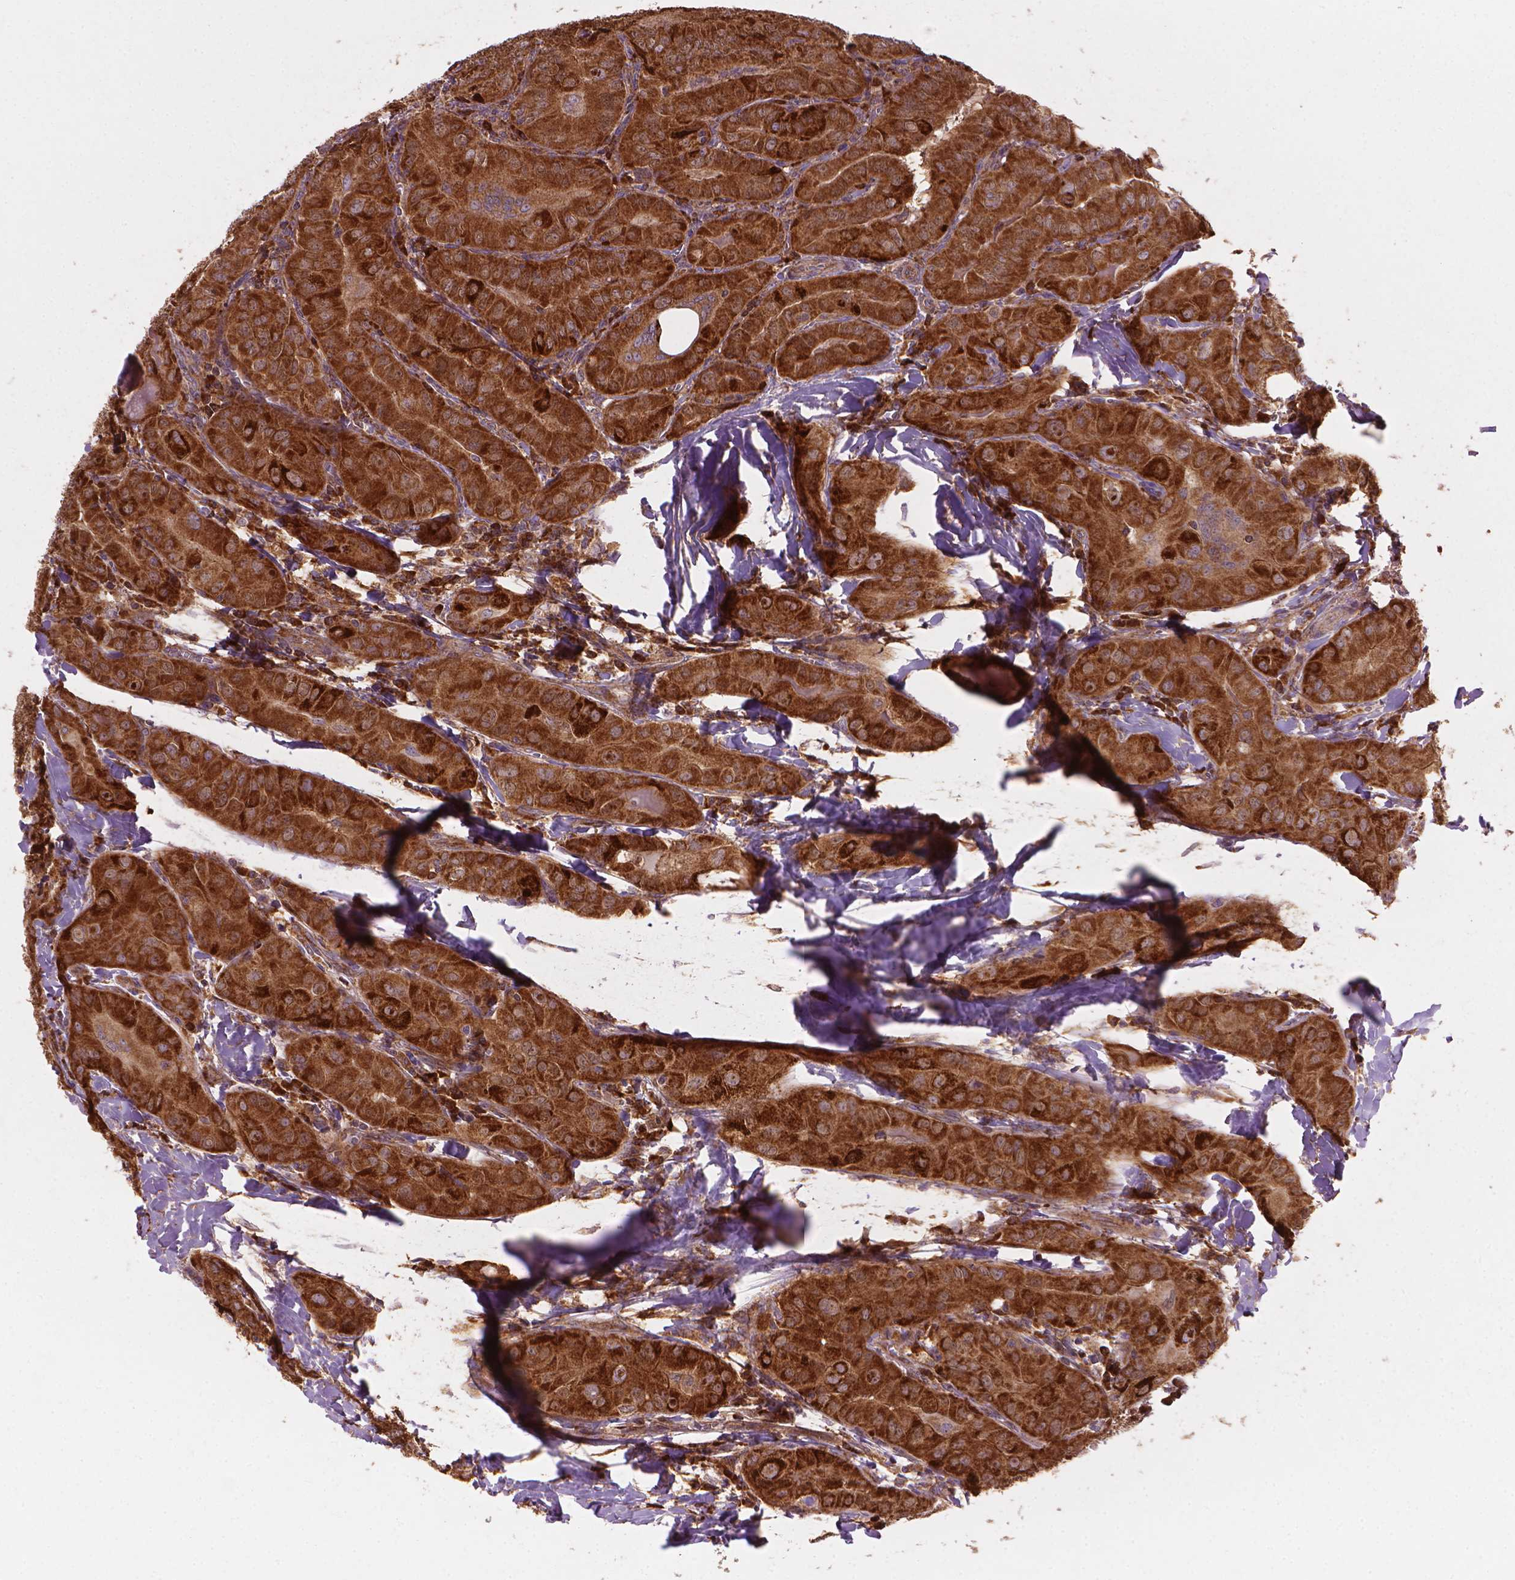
{"staining": {"intensity": "moderate", "quantity": ">75%", "location": "cytoplasmic/membranous"}, "tissue": "thyroid cancer", "cell_type": "Tumor cells", "image_type": "cancer", "snomed": [{"axis": "morphology", "description": "Papillary adenocarcinoma, NOS"}, {"axis": "topography", "description": "Thyroid gland"}], "caption": "Thyroid cancer stained with a brown dye demonstrates moderate cytoplasmic/membranous positive expression in about >75% of tumor cells.", "gene": "VARS2", "patient": {"sex": "female", "age": 37}}